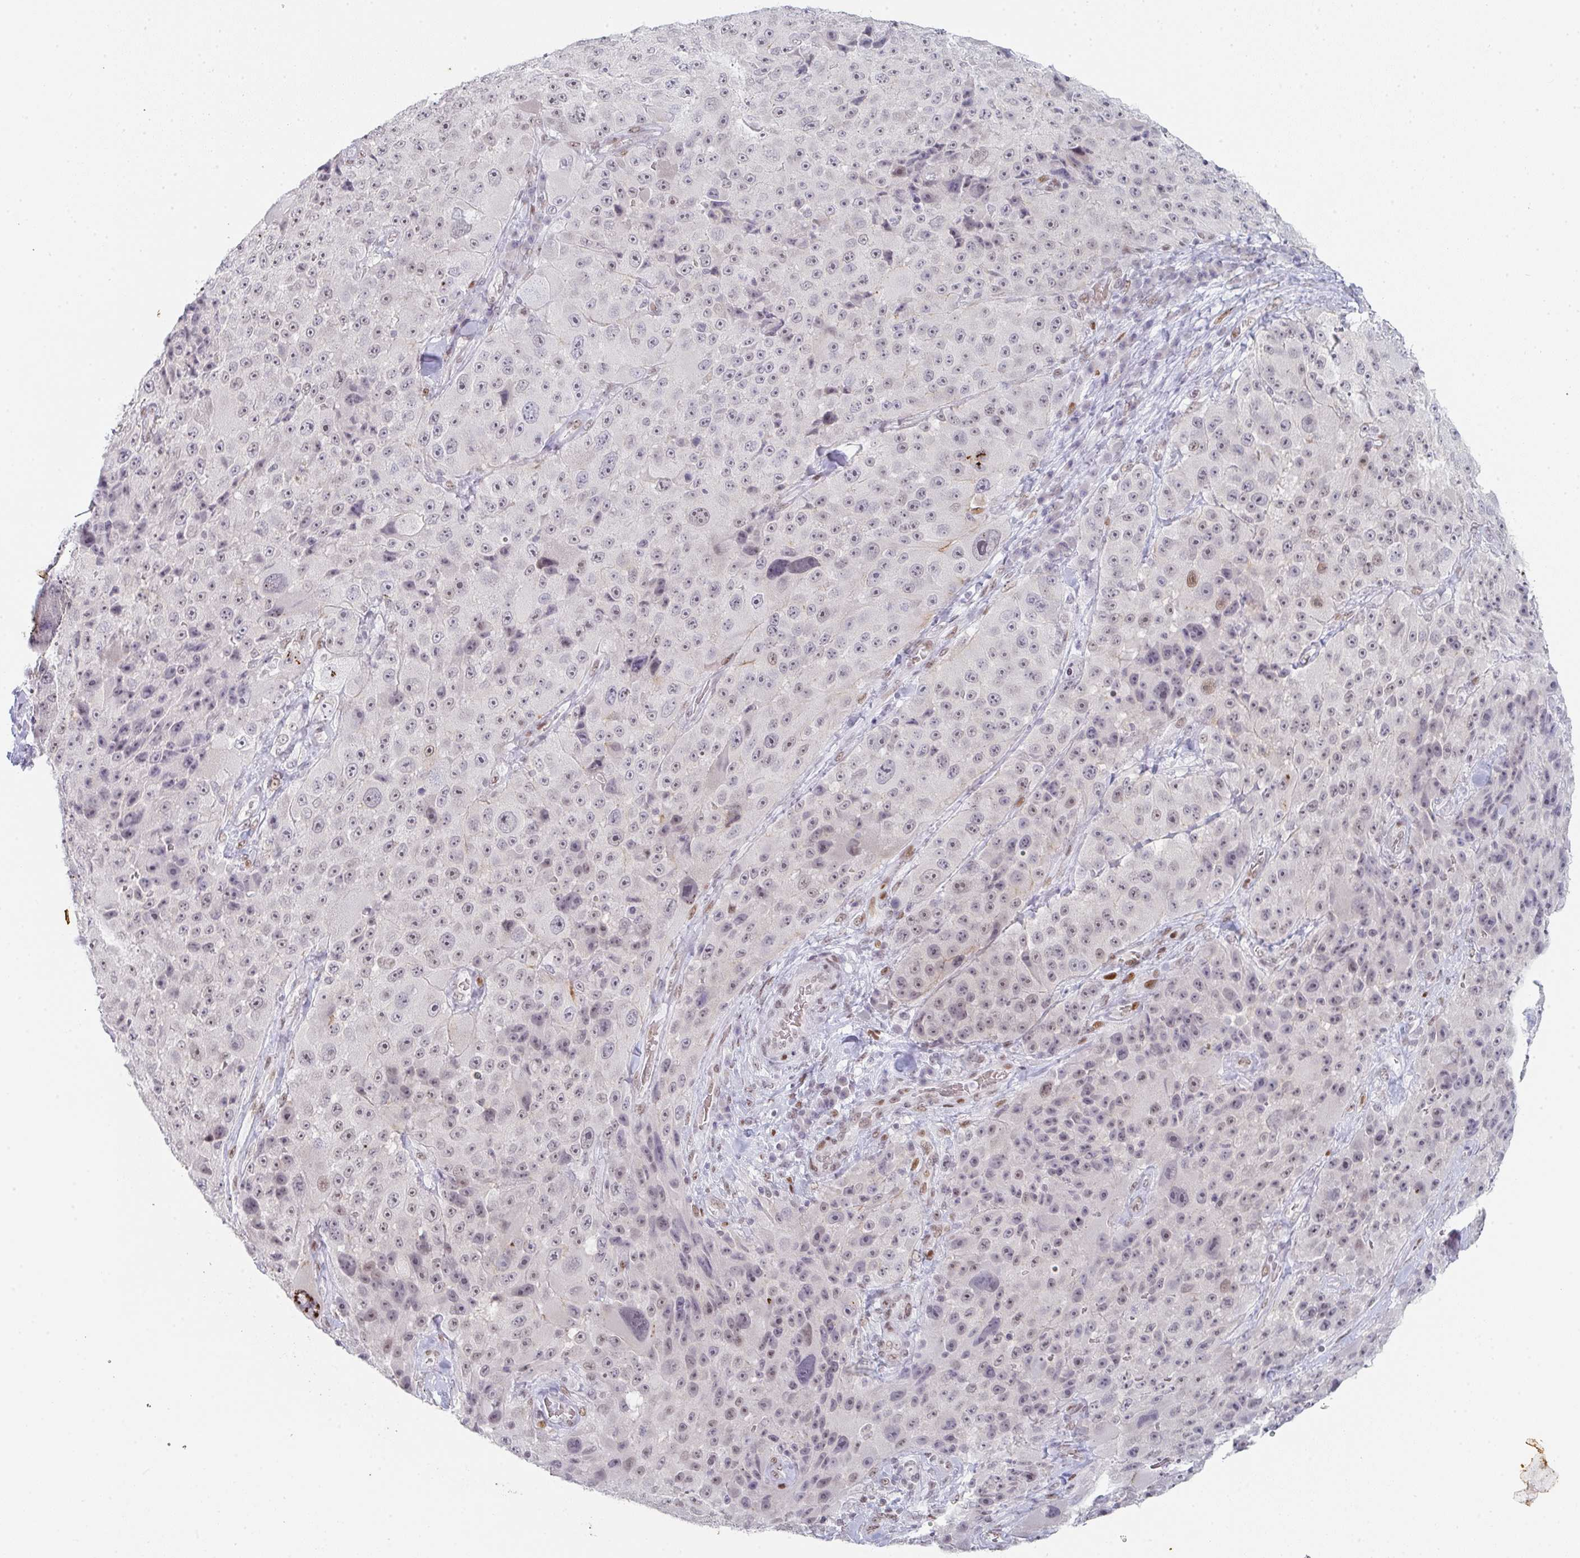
{"staining": {"intensity": "weak", "quantity": "25%-75%", "location": "nuclear"}, "tissue": "melanoma", "cell_type": "Tumor cells", "image_type": "cancer", "snomed": [{"axis": "morphology", "description": "Malignant melanoma, Metastatic site"}, {"axis": "topography", "description": "Lymph node"}], "caption": "DAB (3,3'-diaminobenzidine) immunohistochemical staining of human melanoma shows weak nuclear protein positivity in about 25%-75% of tumor cells.", "gene": "POU2AF2", "patient": {"sex": "male", "age": 62}}